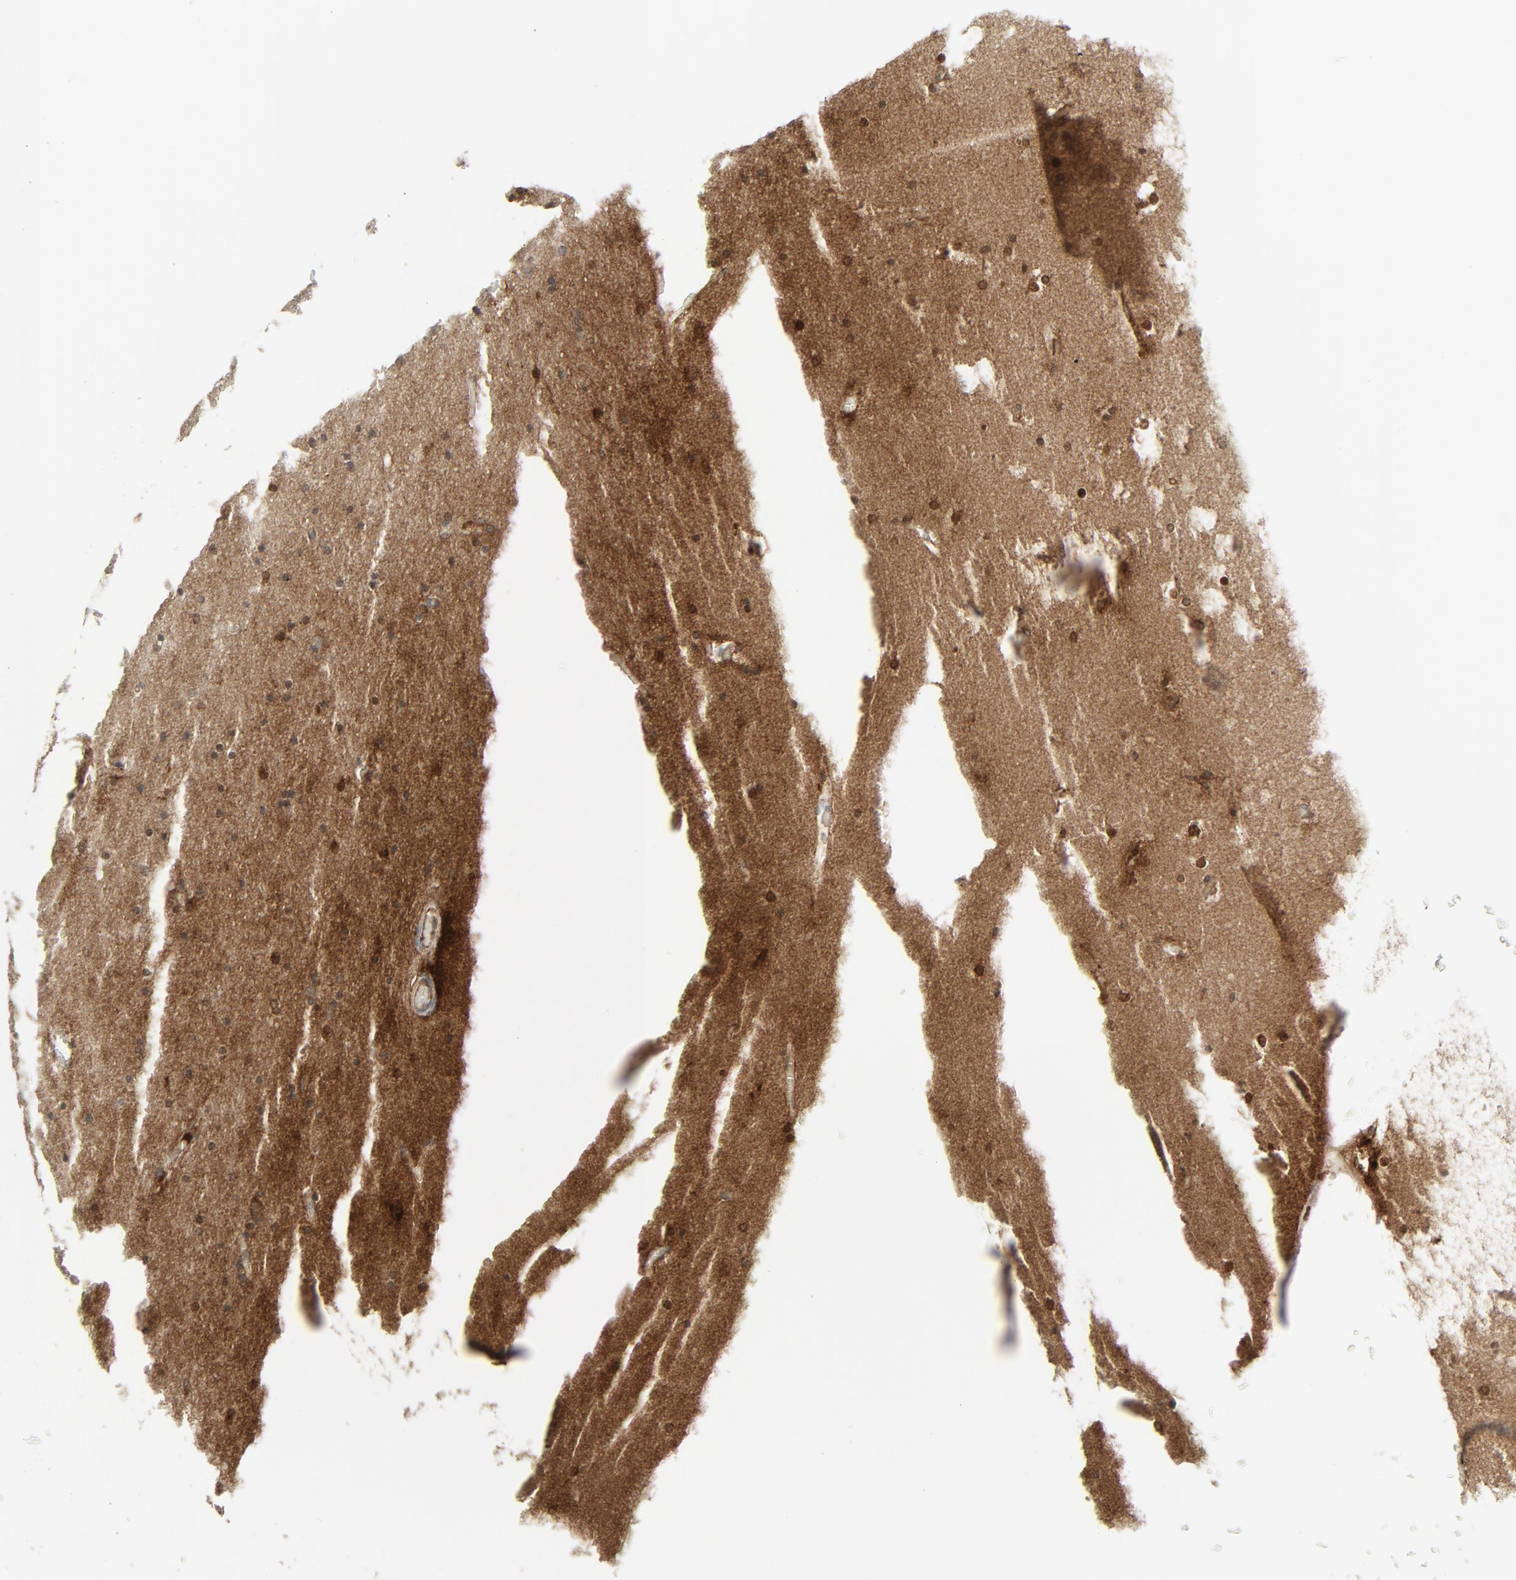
{"staining": {"intensity": "weak", "quantity": "25%-75%", "location": "cytoplasmic/membranous"}, "tissue": "hippocampus", "cell_type": "Glial cells", "image_type": "normal", "snomed": [{"axis": "morphology", "description": "Normal tissue, NOS"}, {"axis": "topography", "description": "Hippocampus"}], "caption": "An immunohistochemistry image of unremarkable tissue is shown. Protein staining in brown highlights weak cytoplasmic/membranous positivity in hippocampus within glial cells.", "gene": "FGFR3", "patient": {"sex": "male", "age": 45}}